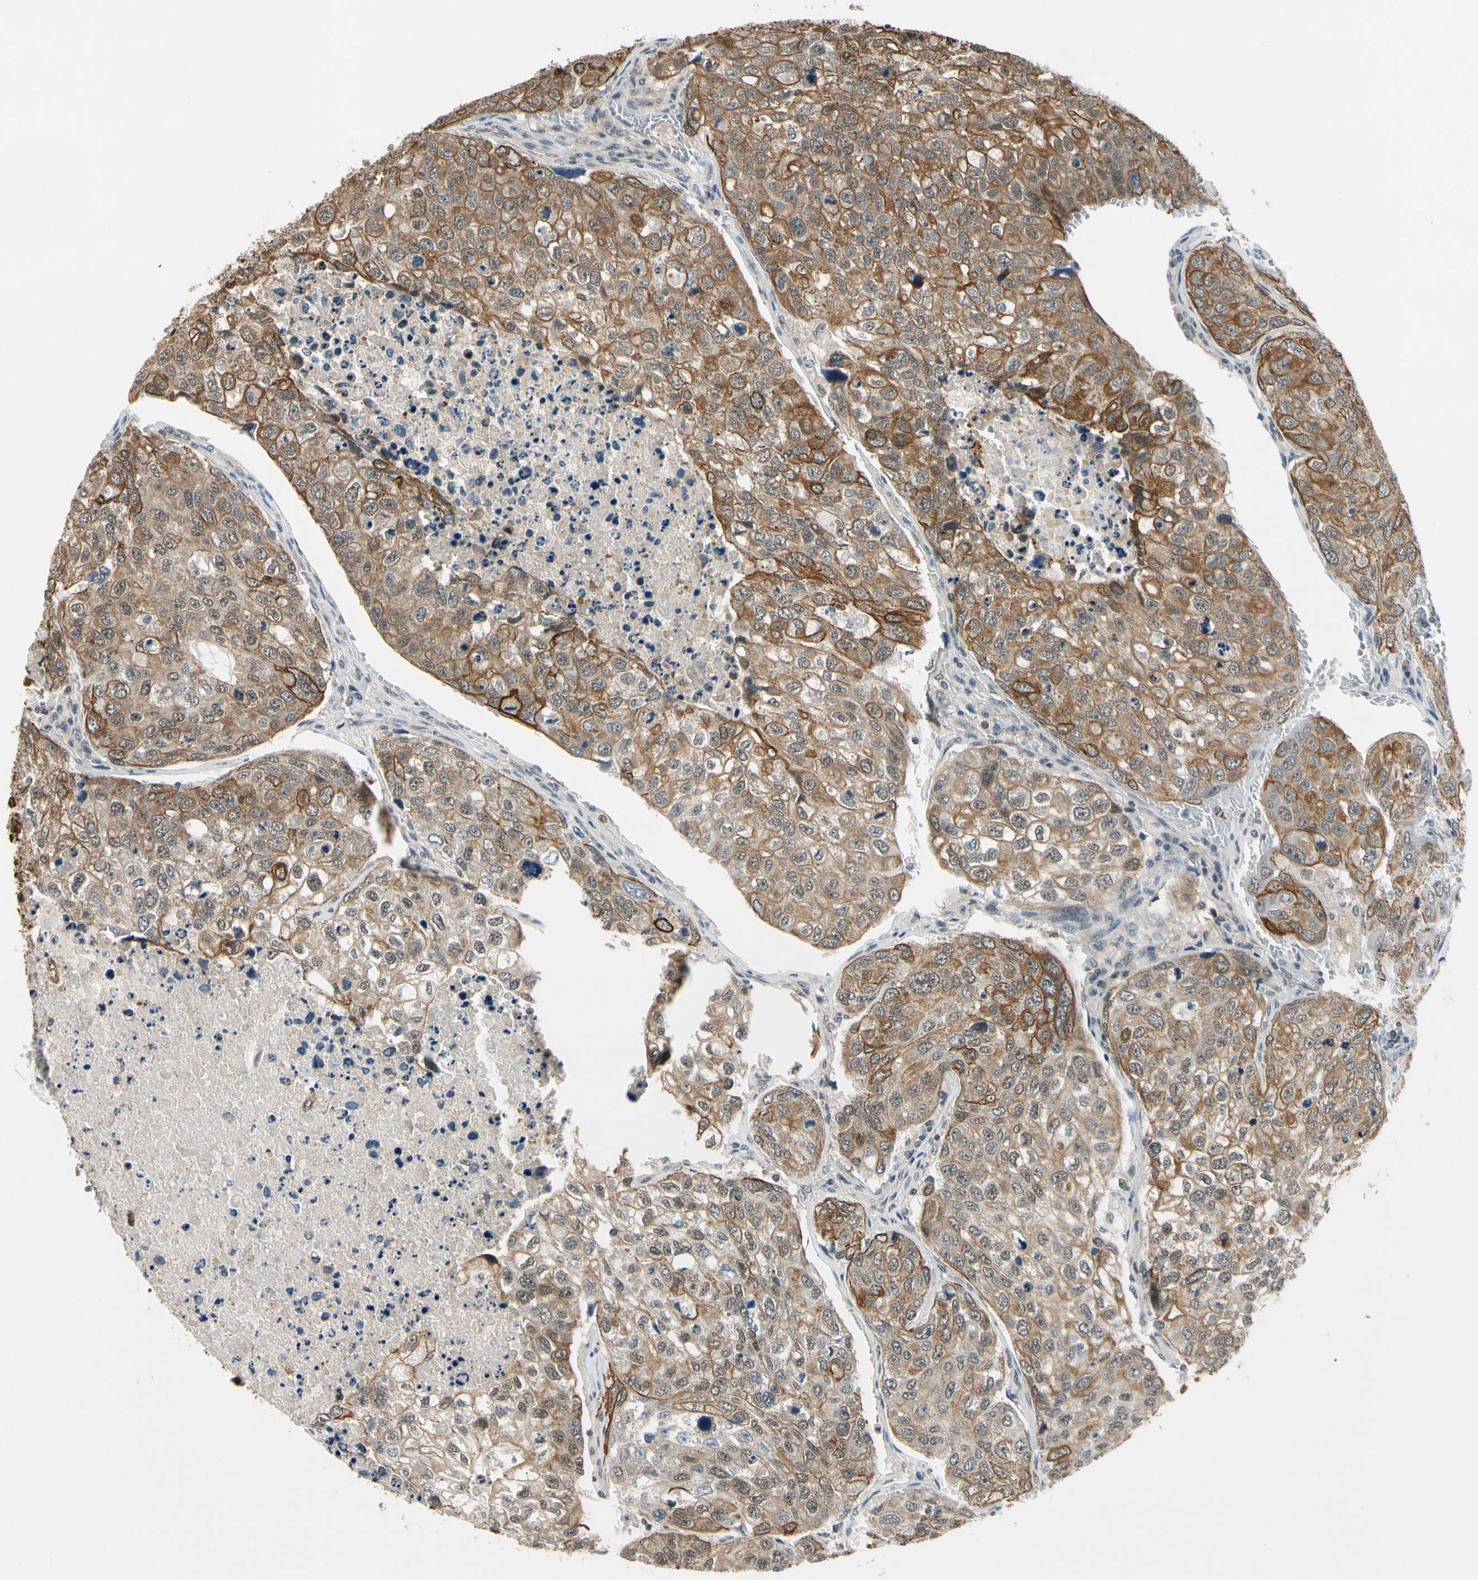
{"staining": {"intensity": "strong", "quantity": ">75%", "location": "cytoplasmic/membranous"}, "tissue": "urothelial cancer", "cell_type": "Tumor cells", "image_type": "cancer", "snomed": [{"axis": "morphology", "description": "Urothelial carcinoma, High grade"}, {"axis": "topography", "description": "Lymph node"}, {"axis": "topography", "description": "Urinary bladder"}], "caption": "Immunohistochemical staining of human urothelial cancer demonstrates high levels of strong cytoplasmic/membranous staining in about >75% of tumor cells. (DAB (3,3'-diaminobenzidine) = brown stain, brightfield microscopy at high magnification).", "gene": "TAF12", "patient": {"sex": "male", "age": 51}}